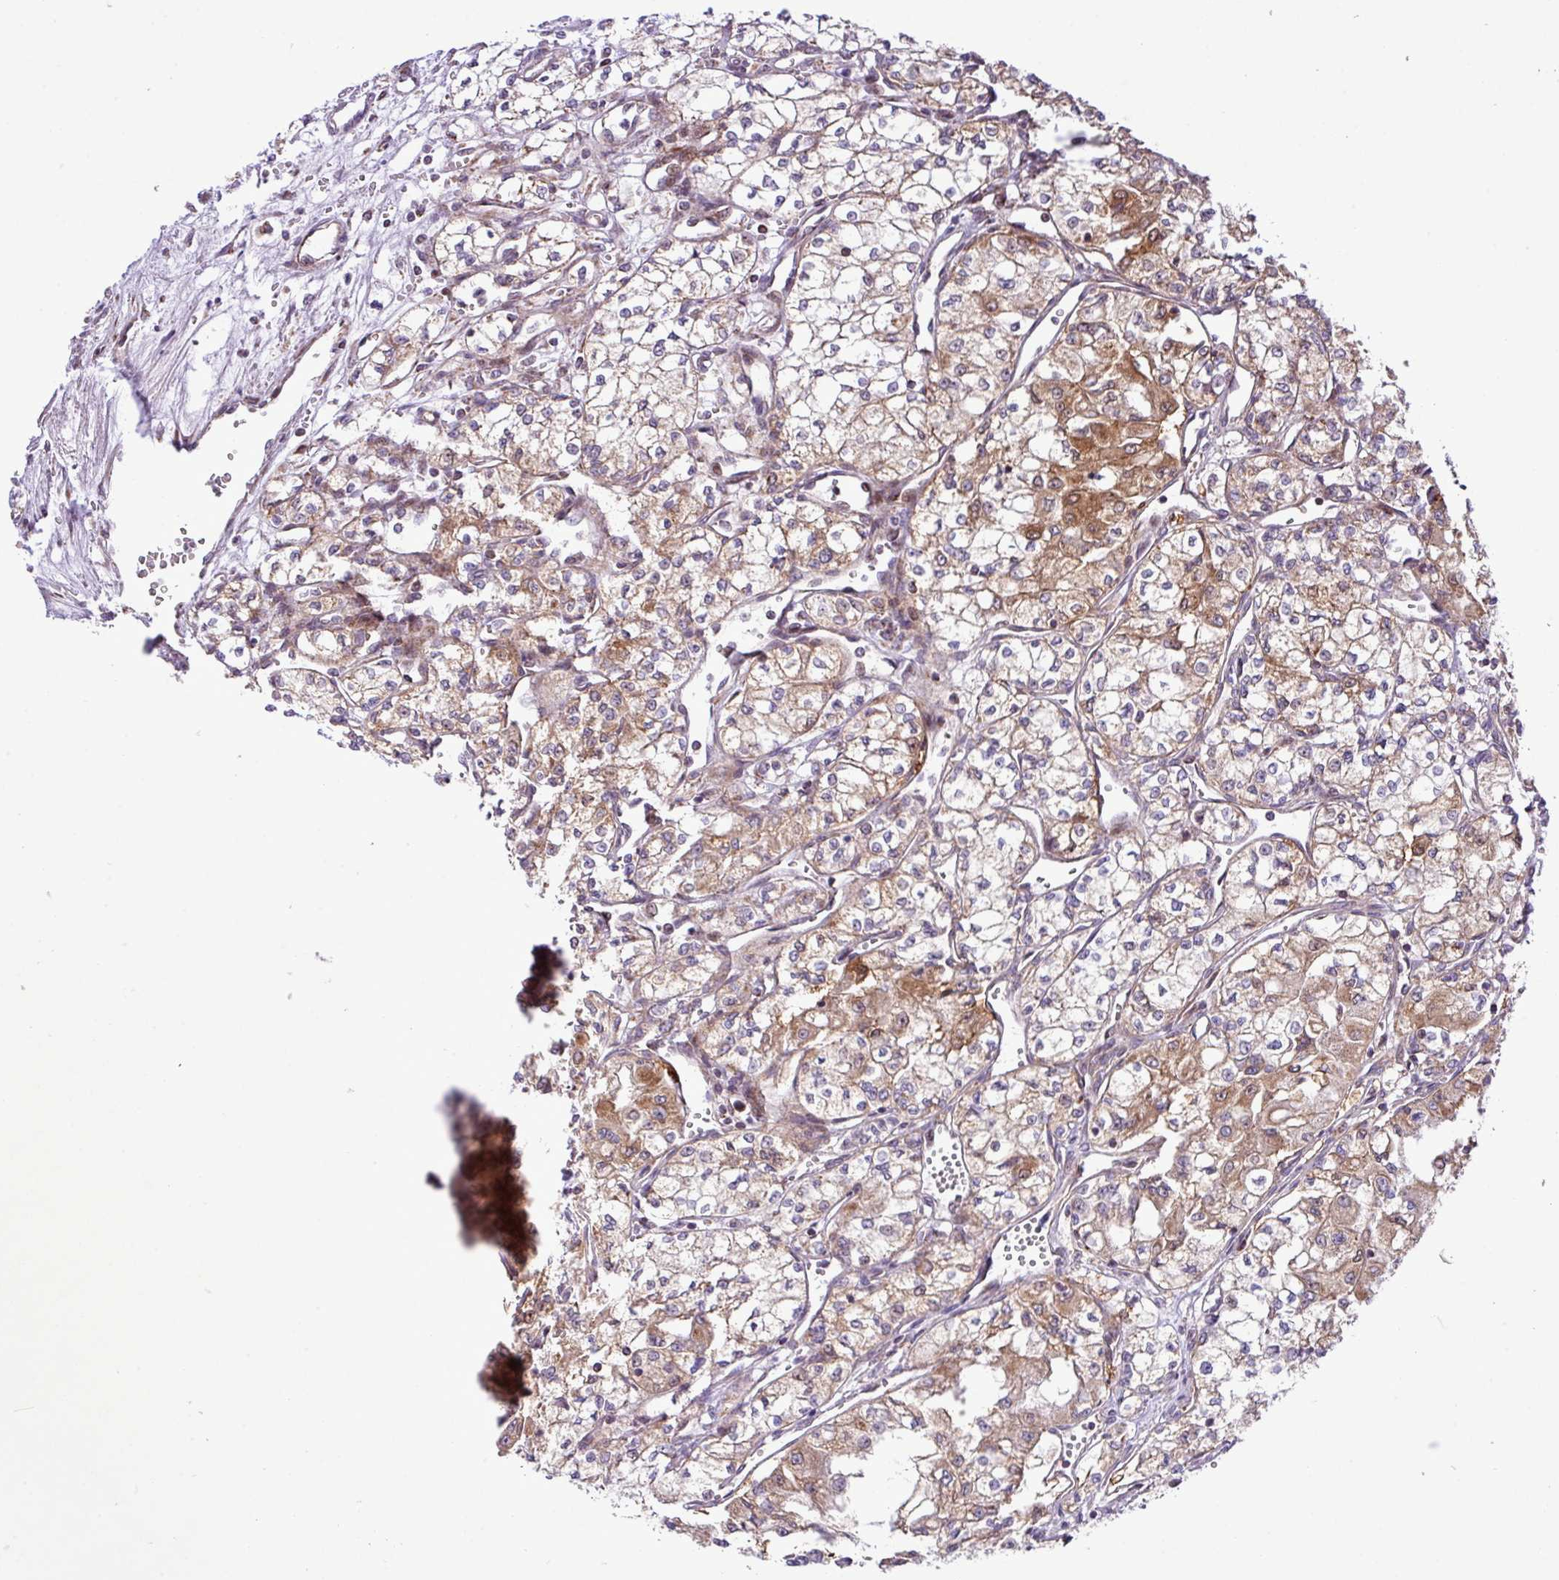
{"staining": {"intensity": "moderate", "quantity": "<25%", "location": "cytoplasmic/membranous"}, "tissue": "renal cancer", "cell_type": "Tumor cells", "image_type": "cancer", "snomed": [{"axis": "morphology", "description": "Adenocarcinoma, NOS"}, {"axis": "topography", "description": "Kidney"}], "caption": "A histopathology image of human renal cancer stained for a protein displays moderate cytoplasmic/membranous brown staining in tumor cells.", "gene": "B3GNT9", "patient": {"sex": "male", "age": 59}}